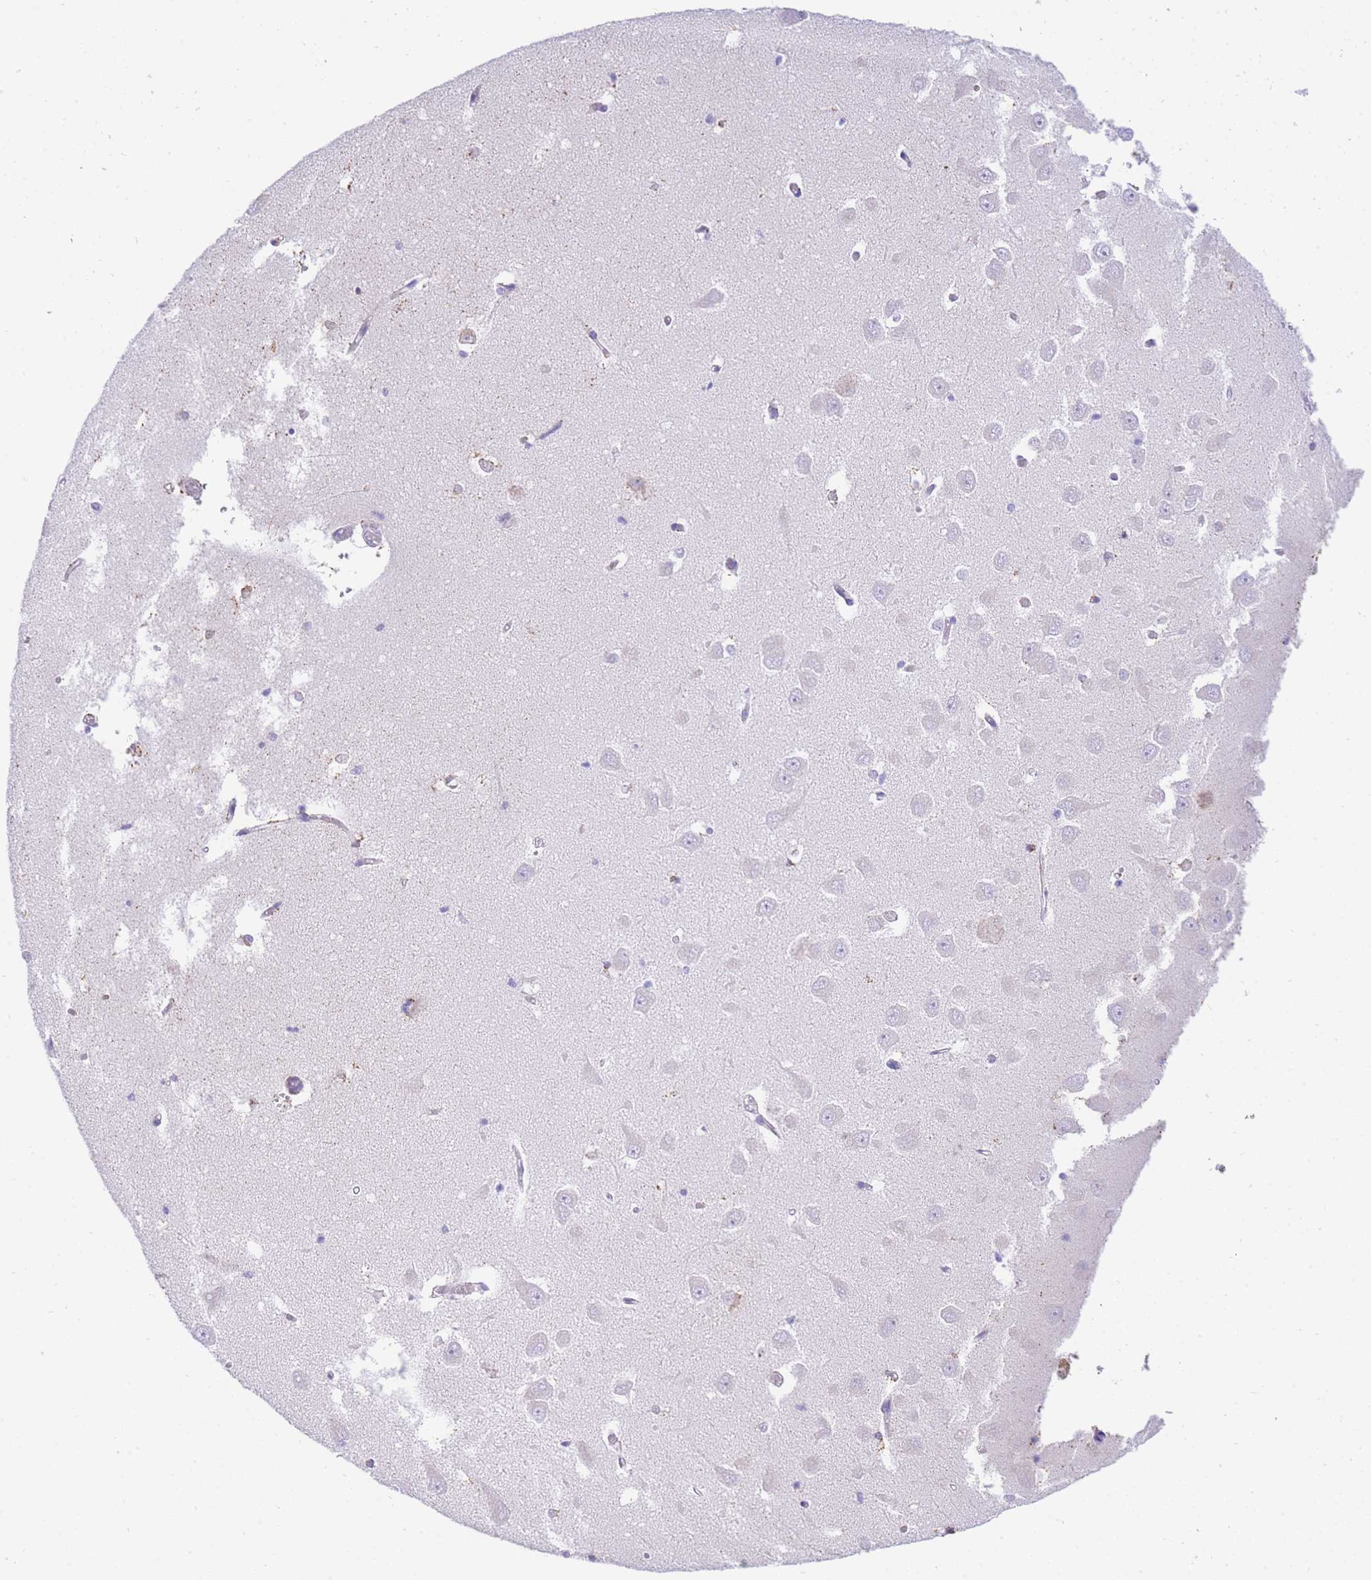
{"staining": {"intensity": "moderate", "quantity": ">75%", "location": "cytoplasmic/membranous"}, "tissue": "hippocampus", "cell_type": "Glial cells", "image_type": "normal", "snomed": [{"axis": "morphology", "description": "Normal tissue, NOS"}, {"axis": "topography", "description": "Hippocampus"}], "caption": "Glial cells show medium levels of moderate cytoplasmic/membranous expression in approximately >75% of cells in benign human hippocampus.", "gene": "ACSM4", "patient": {"sex": "male", "age": 70}}